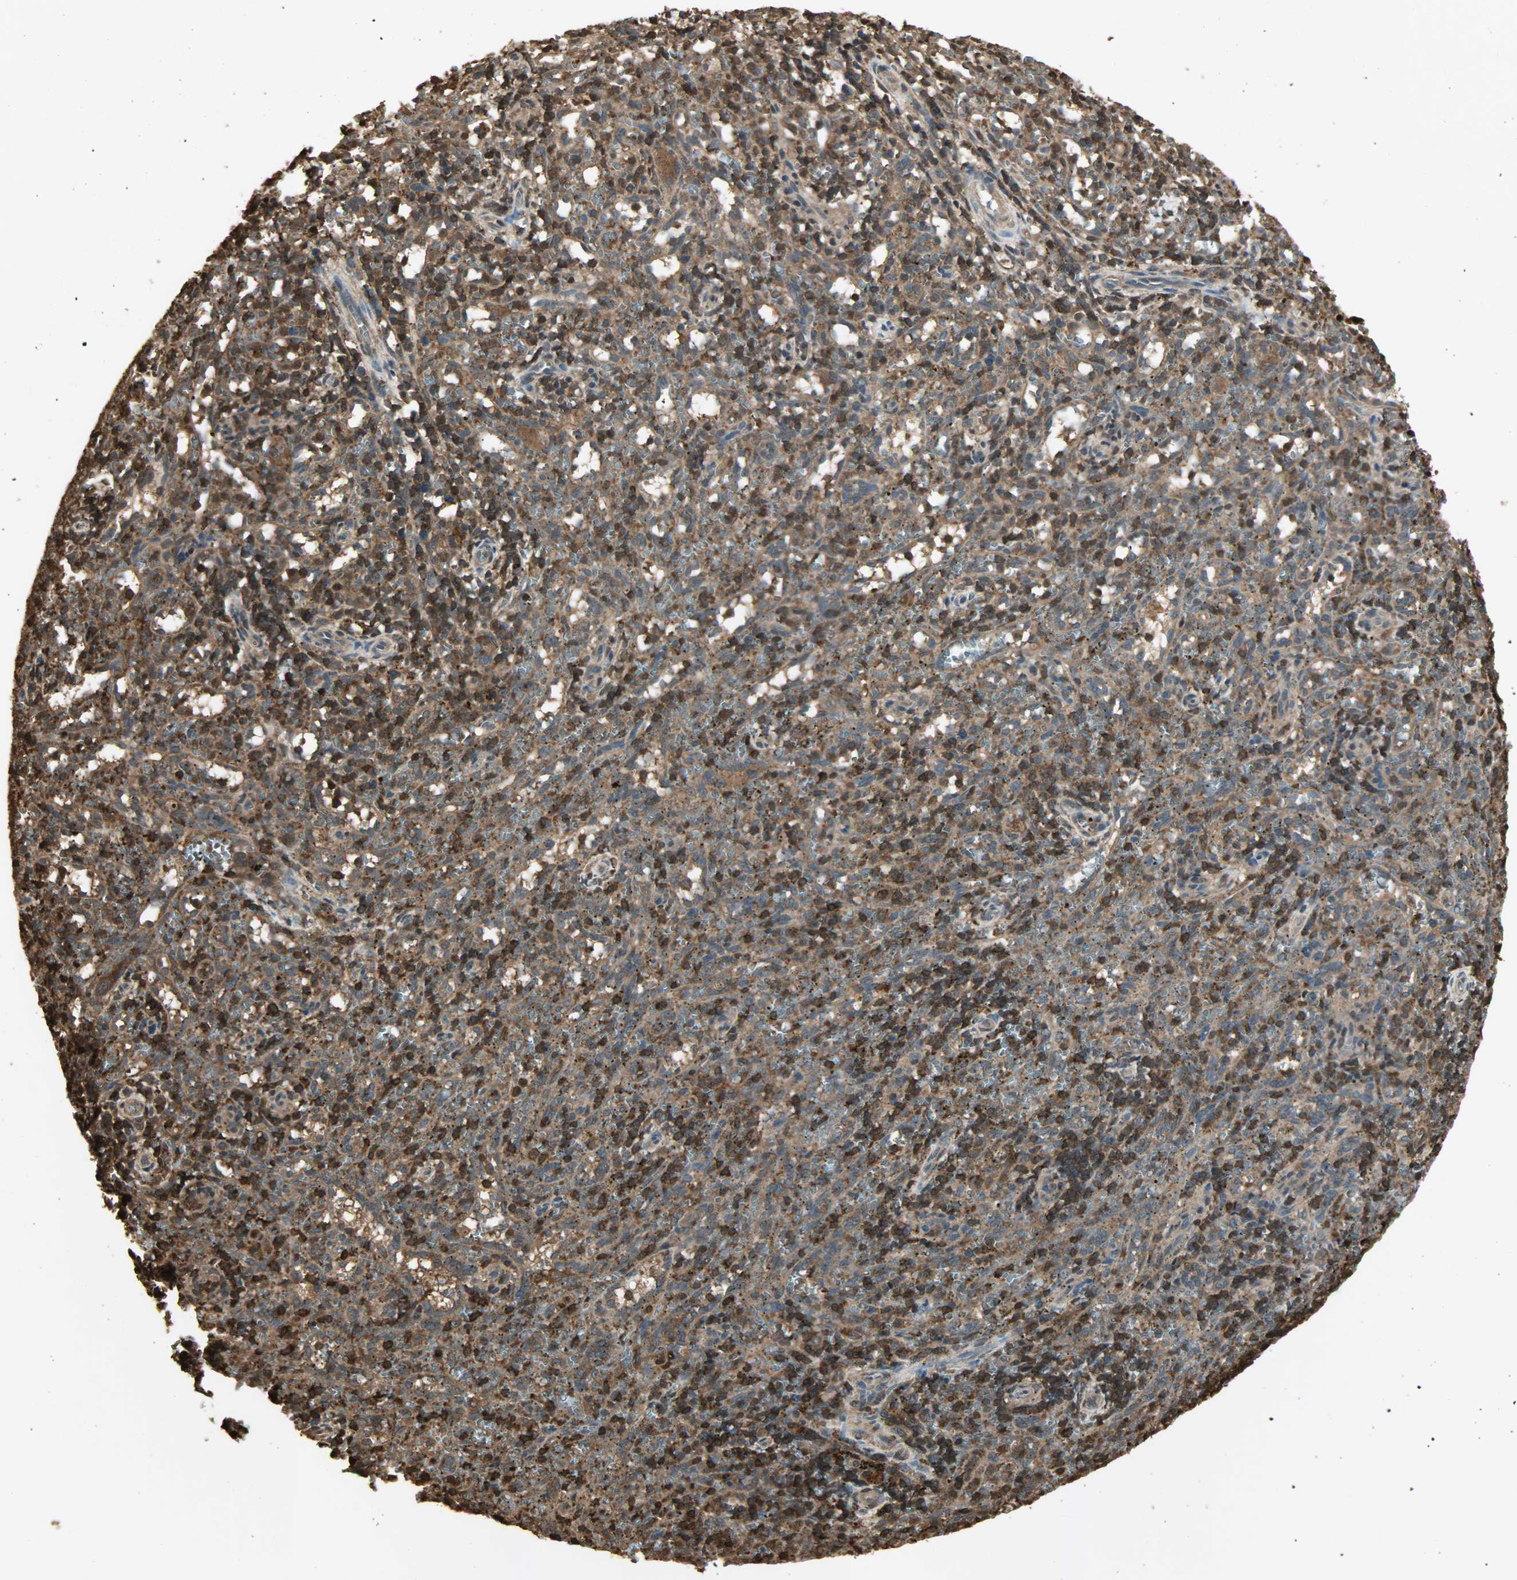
{"staining": {"intensity": "strong", "quantity": ">75%", "location": "cytoplasmic/membranous,nuclear"}, "tissue": "spleen", "cell_type": "Cells in red pulp", "image_type": "normal", "snomed": [{"axis": "morphology", "description": "Normal tissue, NOS"}, {"axis": "topography", "description": "Spleen"}], "caption": "DAB immunohistochemical staining of benign human spleen demonstrates strong cytoplasmic/membranous,nuclear protein expression in about >75% of cells in red pulp.", "gene": "YWHAZ", "patient": {"sex": "female", "age": 10}}